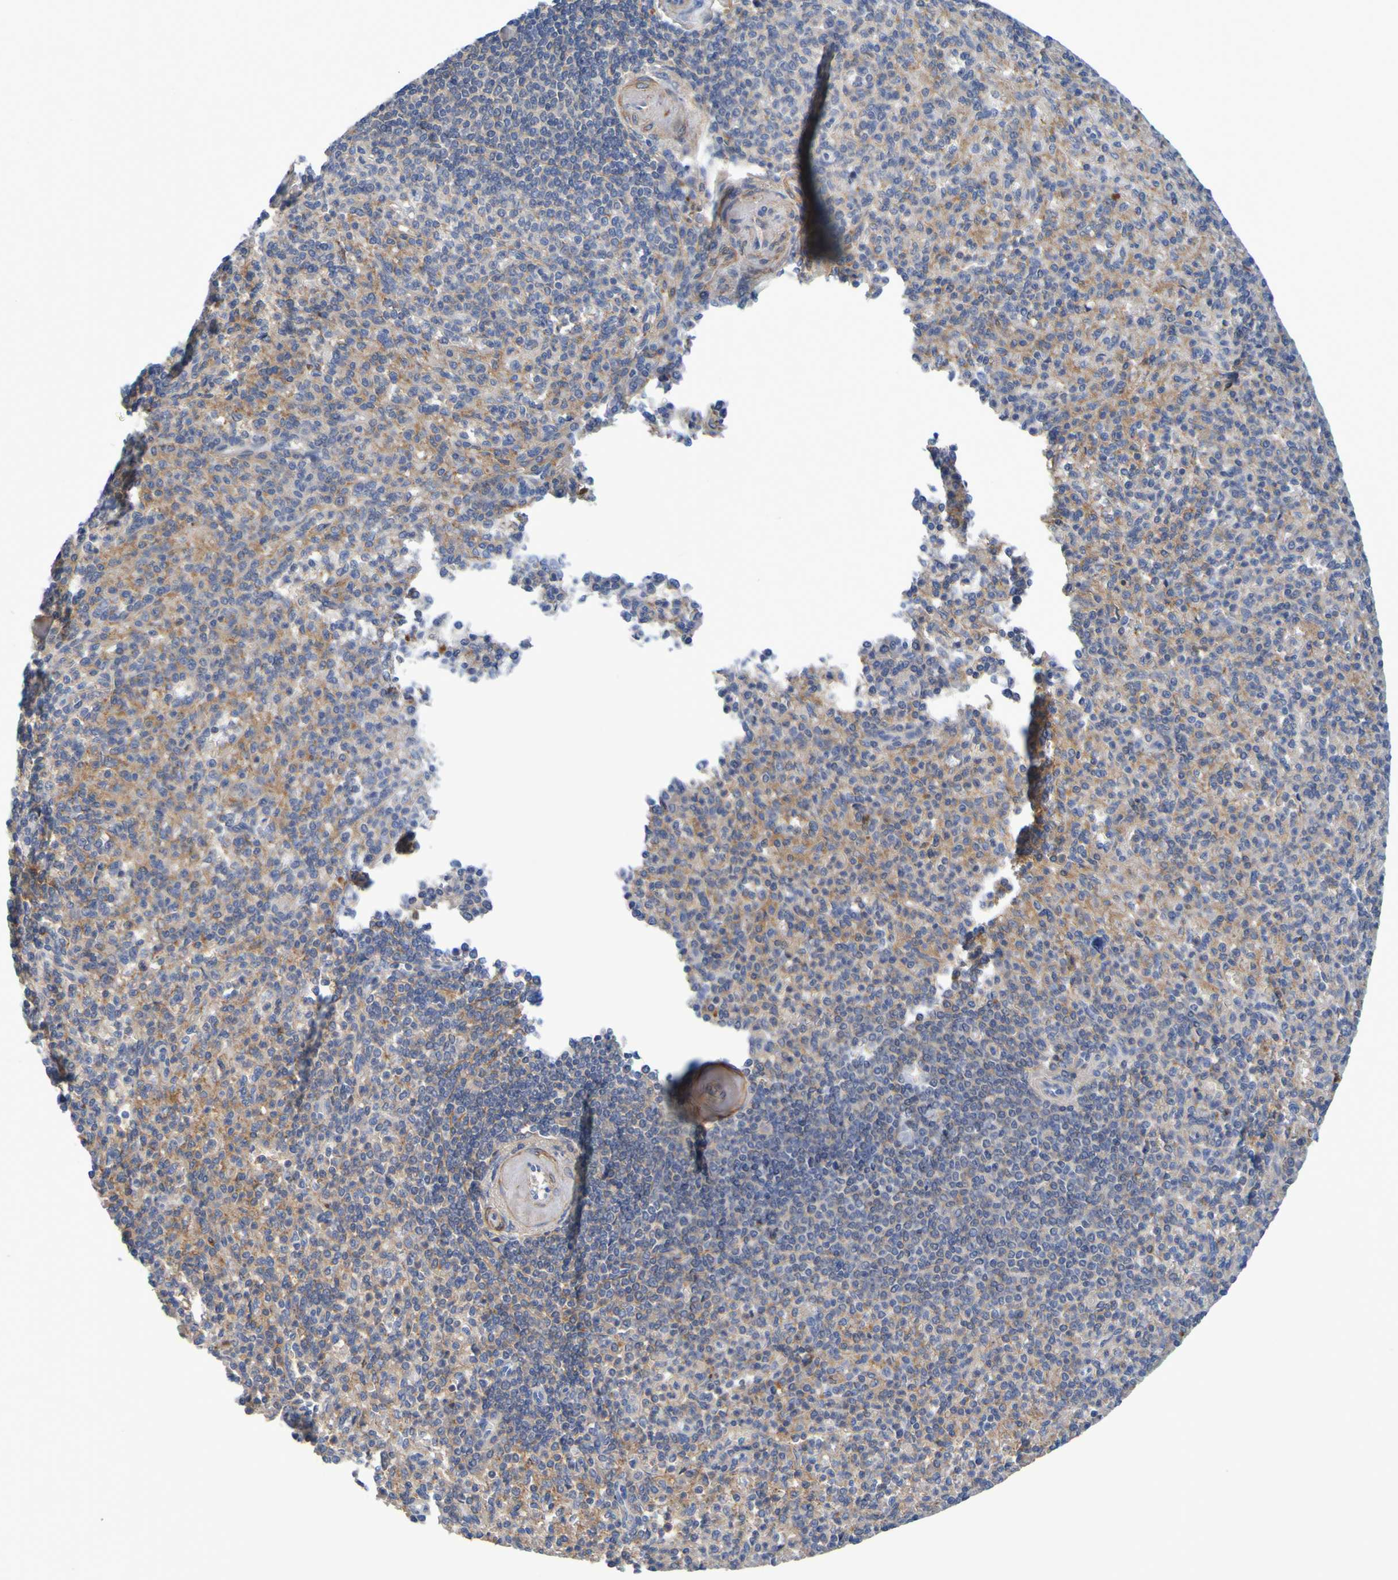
{"staining": {"intensity": "moderate", "quantity": "25%-75%", "location": "cytoplasmic/membranous"}, "tissue": "spleen", "cell_type": "Cells in red pulp", "image_type": "normal", "snomed": [{"axis": "morphology", "description": "Normal tissue, NOS"}, {"axis": "topography", "description": "Spleen"}], "caption": "Protein staining of normal spleen reveals moderate cytoplasmic/membranous positivity in about 25%-75% of cells in red pulp. (Stains: DAB in brown, nuclei in blue, Microscopy: brightfield microscopy at high magnification).", "gene": "GAB3", "patient": {"sex": "female", "age": 74}}